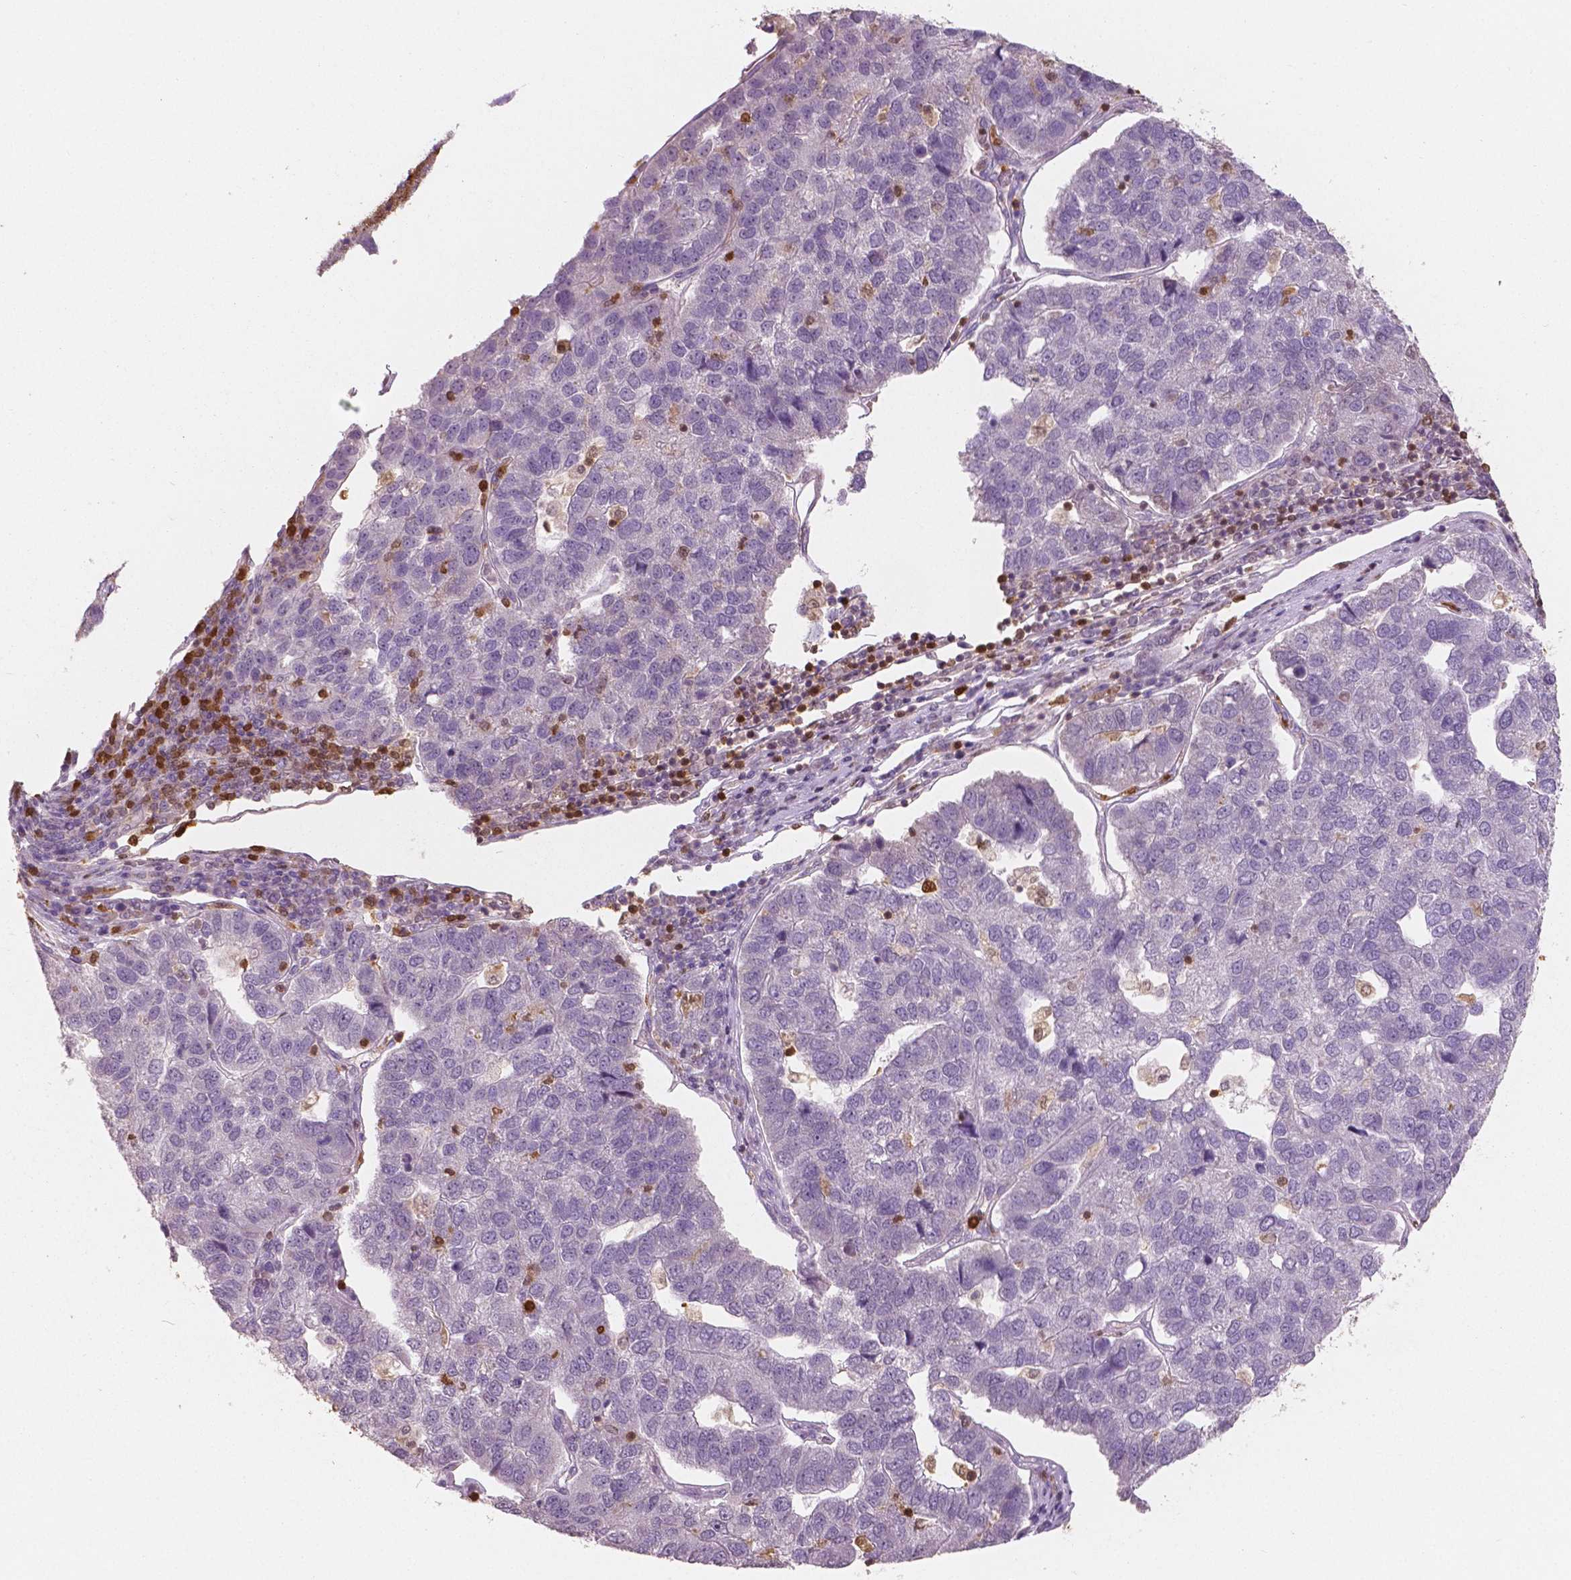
{"staining": {"intensity": "negative", "quantity": "none", "location": "none"}, "tissue": "pancreatic cancer", "cell_type": "Tumor cells", "image_type": "cancer", "snomed": [{"axis": "morphology", "description": "Adenocarcinoma, NOS"}, {"axis": "topography", "description": "Pancreas"}], "caption": "This is a image of immunohistochemistry (IHC) staining of adenocarcinoma (pancreatic), which shows no positivity in tumor cells.", "gene": "S100A4", "patient": {"sex": "female", "age": 61}}